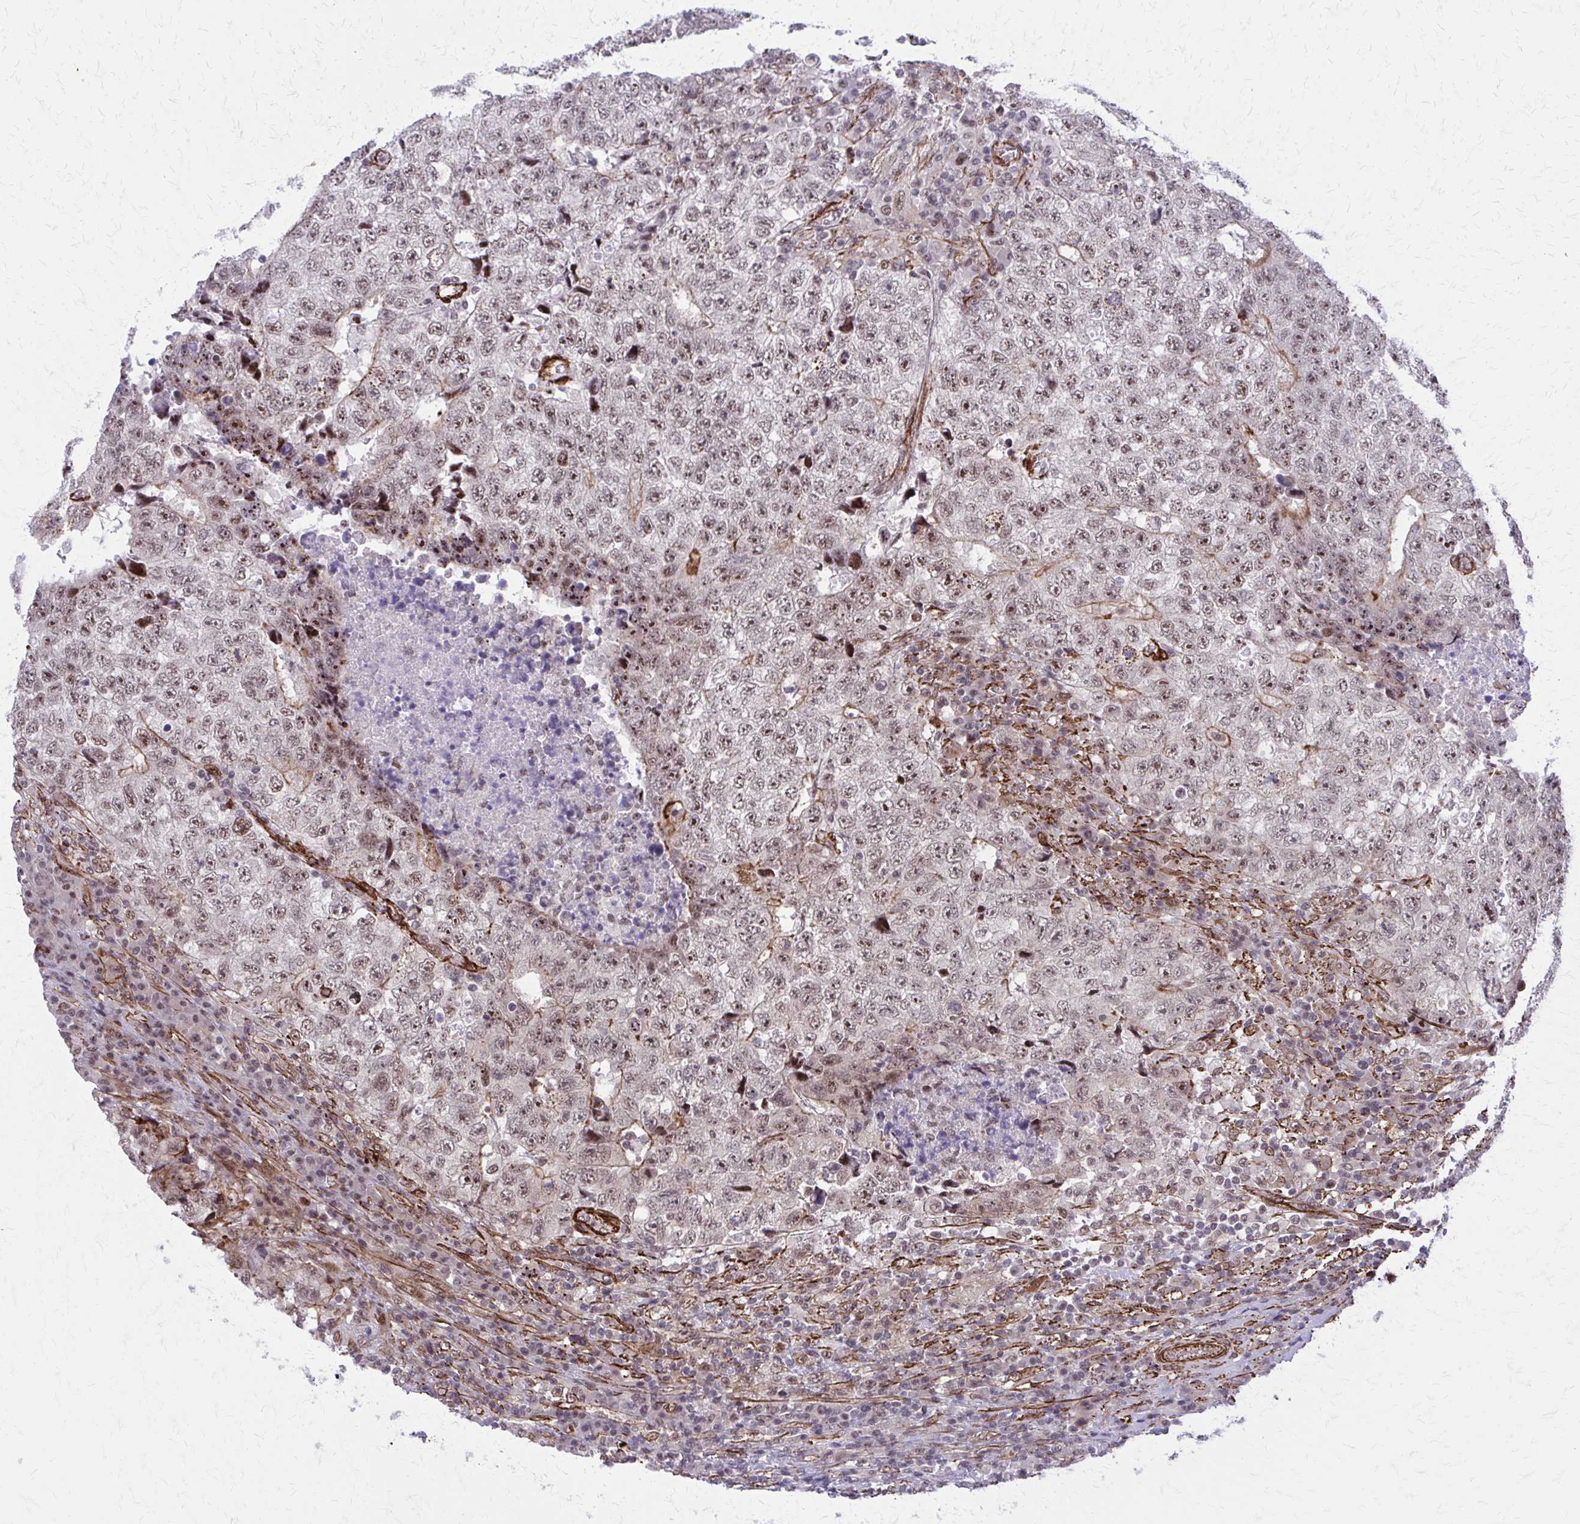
{"staining": {"intensity": "weak", "quantity": ">75%", "location": "nuclear"}, "tissue": "testis cancer", "cell_type": "Tumor cells", "image_type": "cancer", "snomed": [{"axis": "morphology", "description": "Necrosis, NOS"}, {"axis": "morphology", "description": "Carcinoma, Embryonal, NOS"}, {"axis": "topography", "description": "Testis"}], "caption": "DAB (3,3'-diaminobenzidine) immunohistochemical staining of human embryonal carcinoma (testis) shows weak nuclear protein expression in about >75% of tumor cells.", "gene": "NRBF2", "patient": {"sex": "male", "age": 19}}